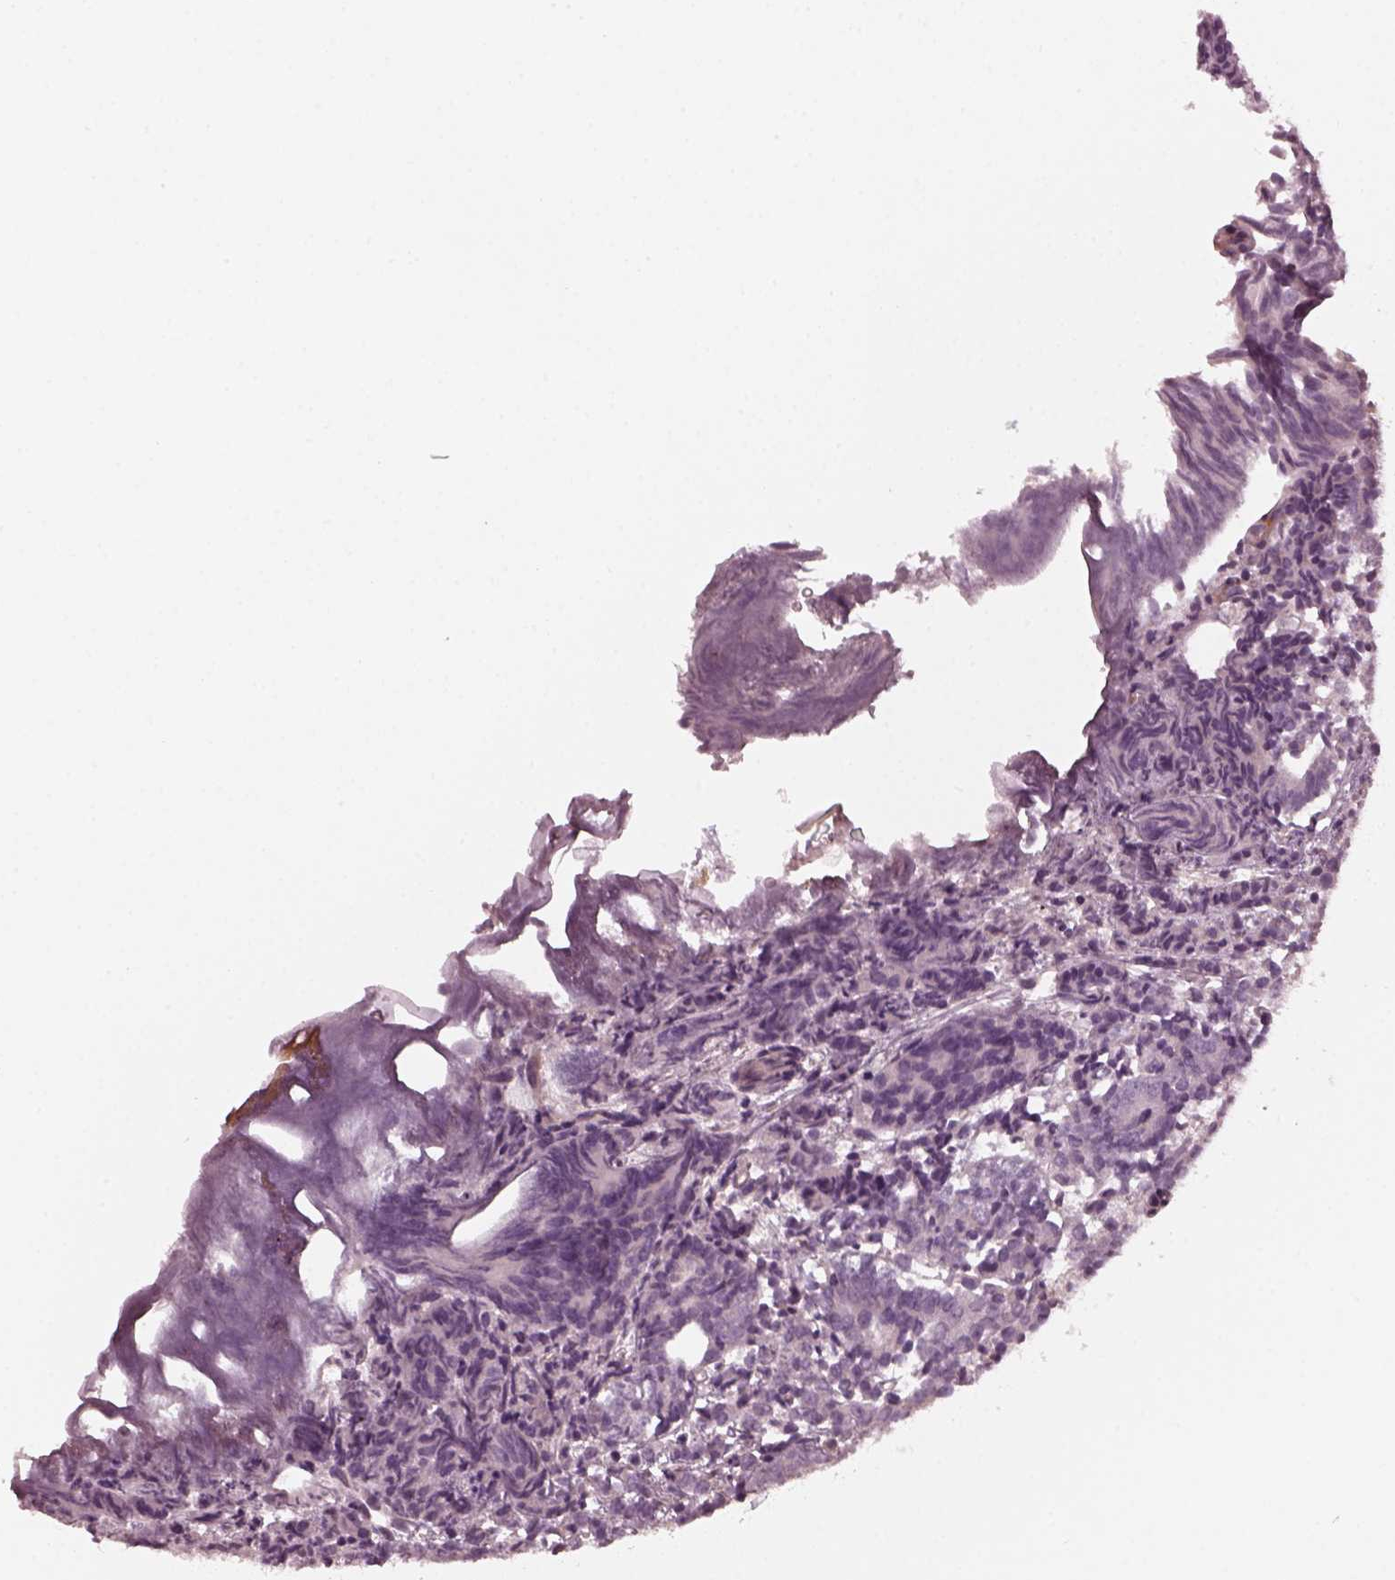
{"staining": {"intensity": "negative", "quantity": "none", "location": "none"}, "tissue": "prostate cancer", "cell_type": "Tumor cells", "image_type": "cancer", "snomed": [{"axis": "morphology", "description": "Adenocarcinoma, High grade"}, {"axis": "topography", "description": "Prostate"}], "caption": "Immunohistochemistry (IHC) micrograph of neoplastic tissue: prostate cancer stained with DAB shows no significant protein expression in tumor cells. The staining is performed using DAB (3,3'-diaminobenzidine) brown chromogen with nuclei counter-stained in using hematoxylin.", "gene": "PORCN", "patient": {"sex": "male", "age": 53}}